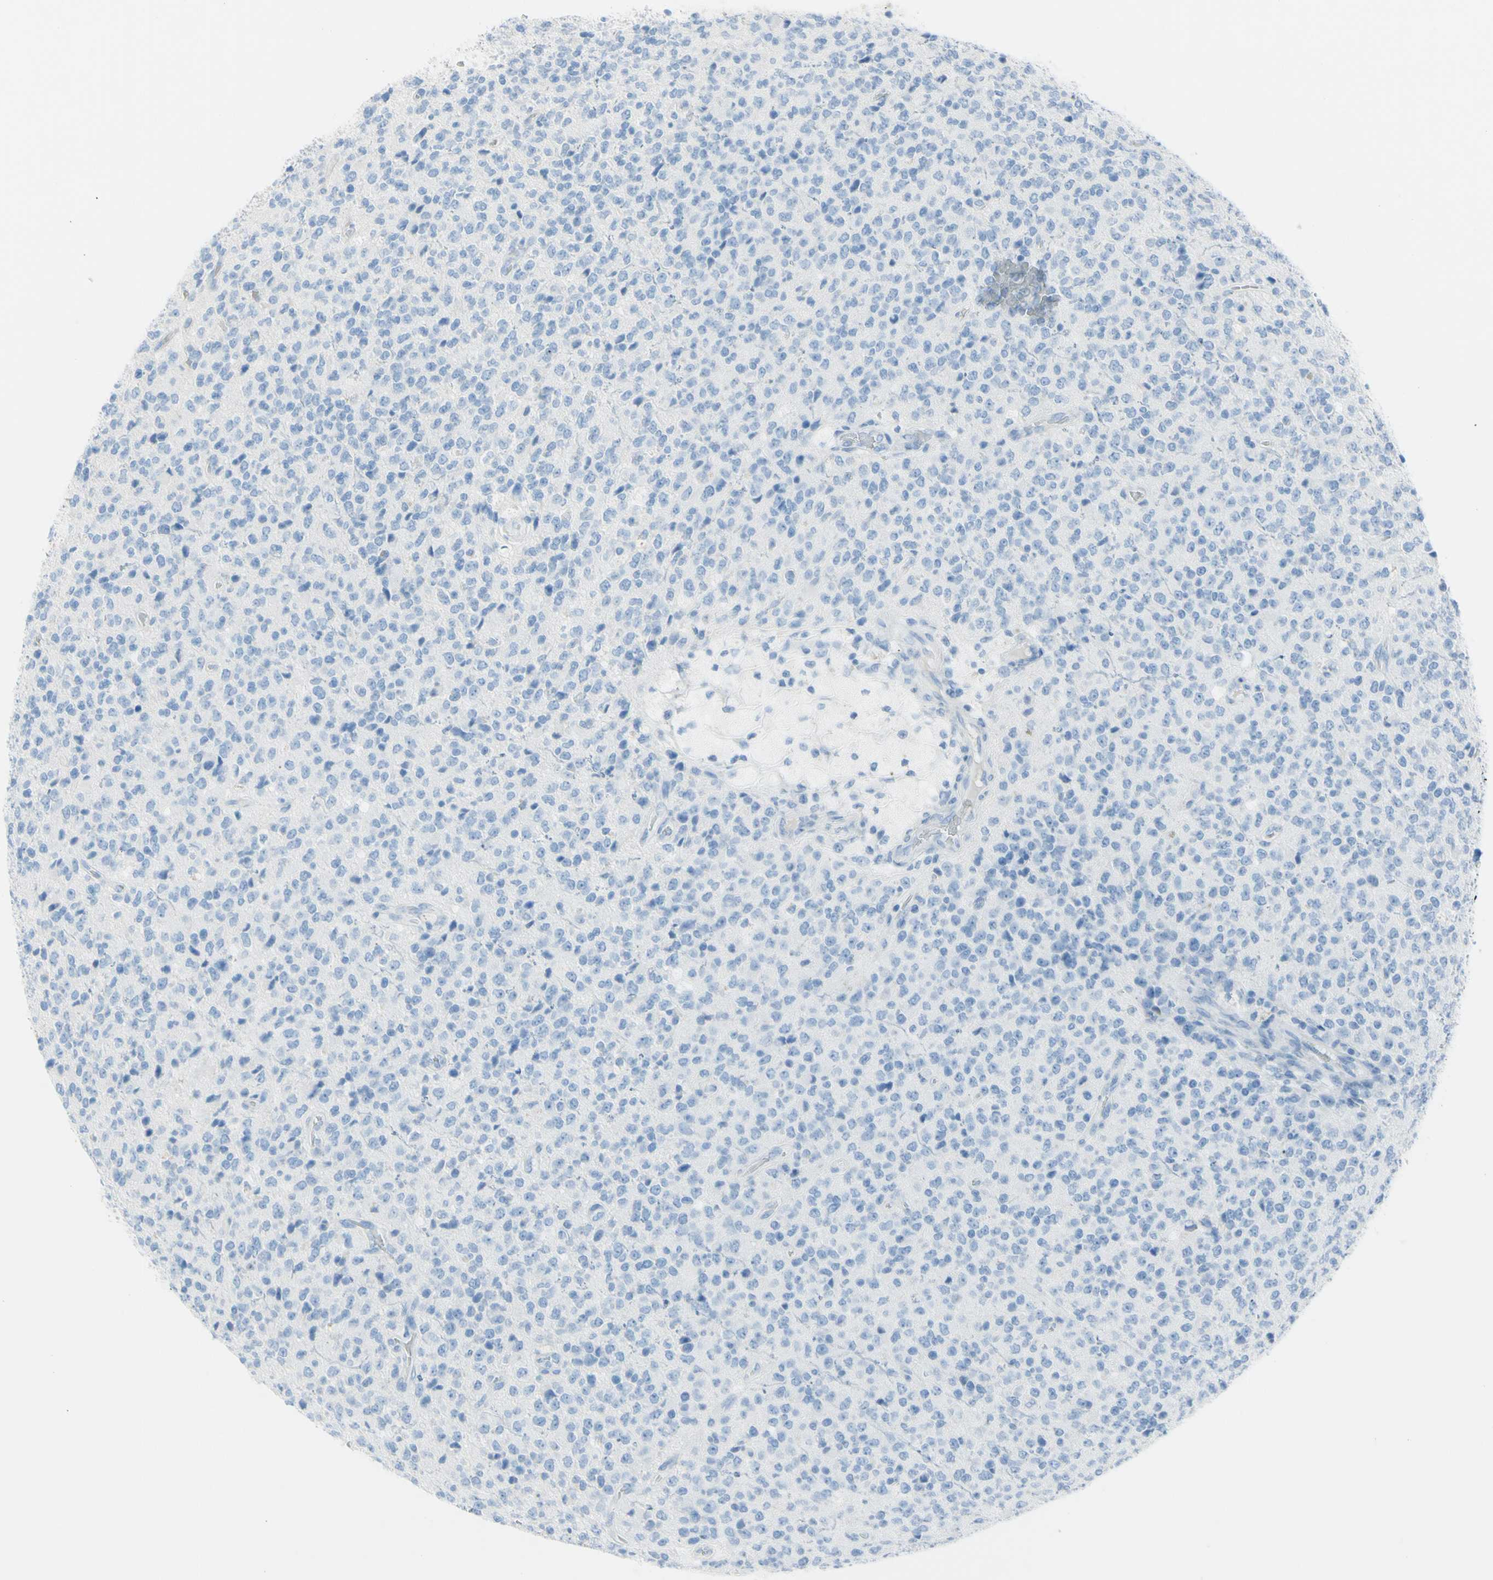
{"staining": {"intensity": "negative", "quantity": "none", "location": "none"}, "tissue": "glioma", "cell_type": "Tumor cells", "image_type": "cancer", "snomed": [{"axis": "morphology", "description": "Glioma, malignant, High grade"}, {"axis": "topography", "description": "pancreas cauda"}], "caption": "The immunohistochemistry image has no significant expression in tumor cells of glioma tissue.", "gene": "TFPI2", "patient": {"sex": "male", "age": 60}}